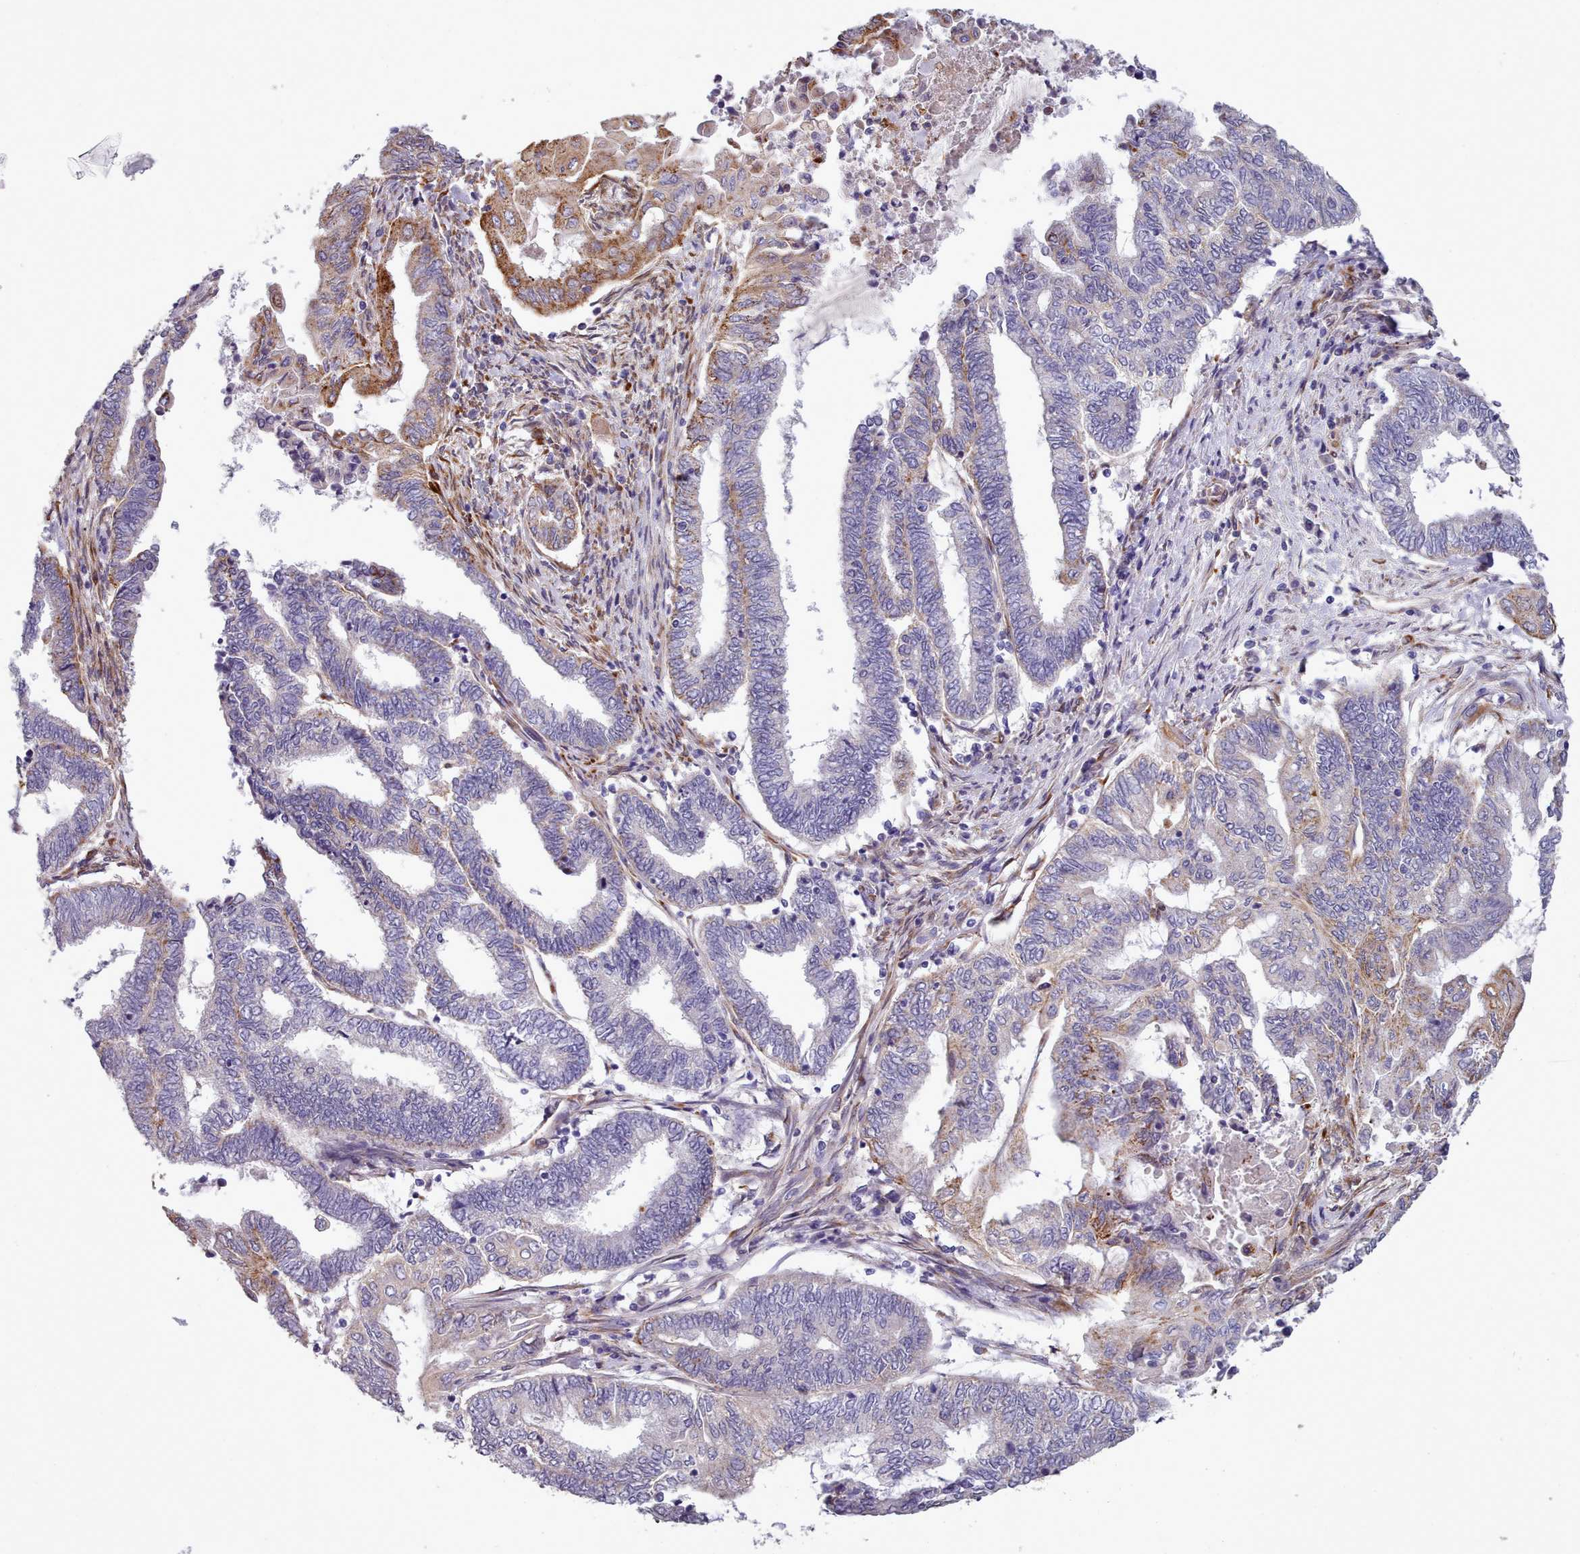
{"staining": {"intensity": "moderate", "quantity": "<25%", "location": "cytoplasmic/membranous"}, "tissue": "endometrial cancer", "cell_type": "Tumor cells", "image_type": "cancer", "snomed": [{"axis": "morphology", "description": "Adenocarcinoma, NOS"}, {"axis": "topography", "description": "Uterus"}, {"axis": "topography", "description": "Endometrium"}], "caption": "The photomicrograph shows staining of endometrial cancer (adenocarcinoma), revealing moderate cytoplasmic/membranous protein staining (brown color) within tumor cells.", "gene": "FKBP10", "patient": {"sex": "female", "age": 70}}